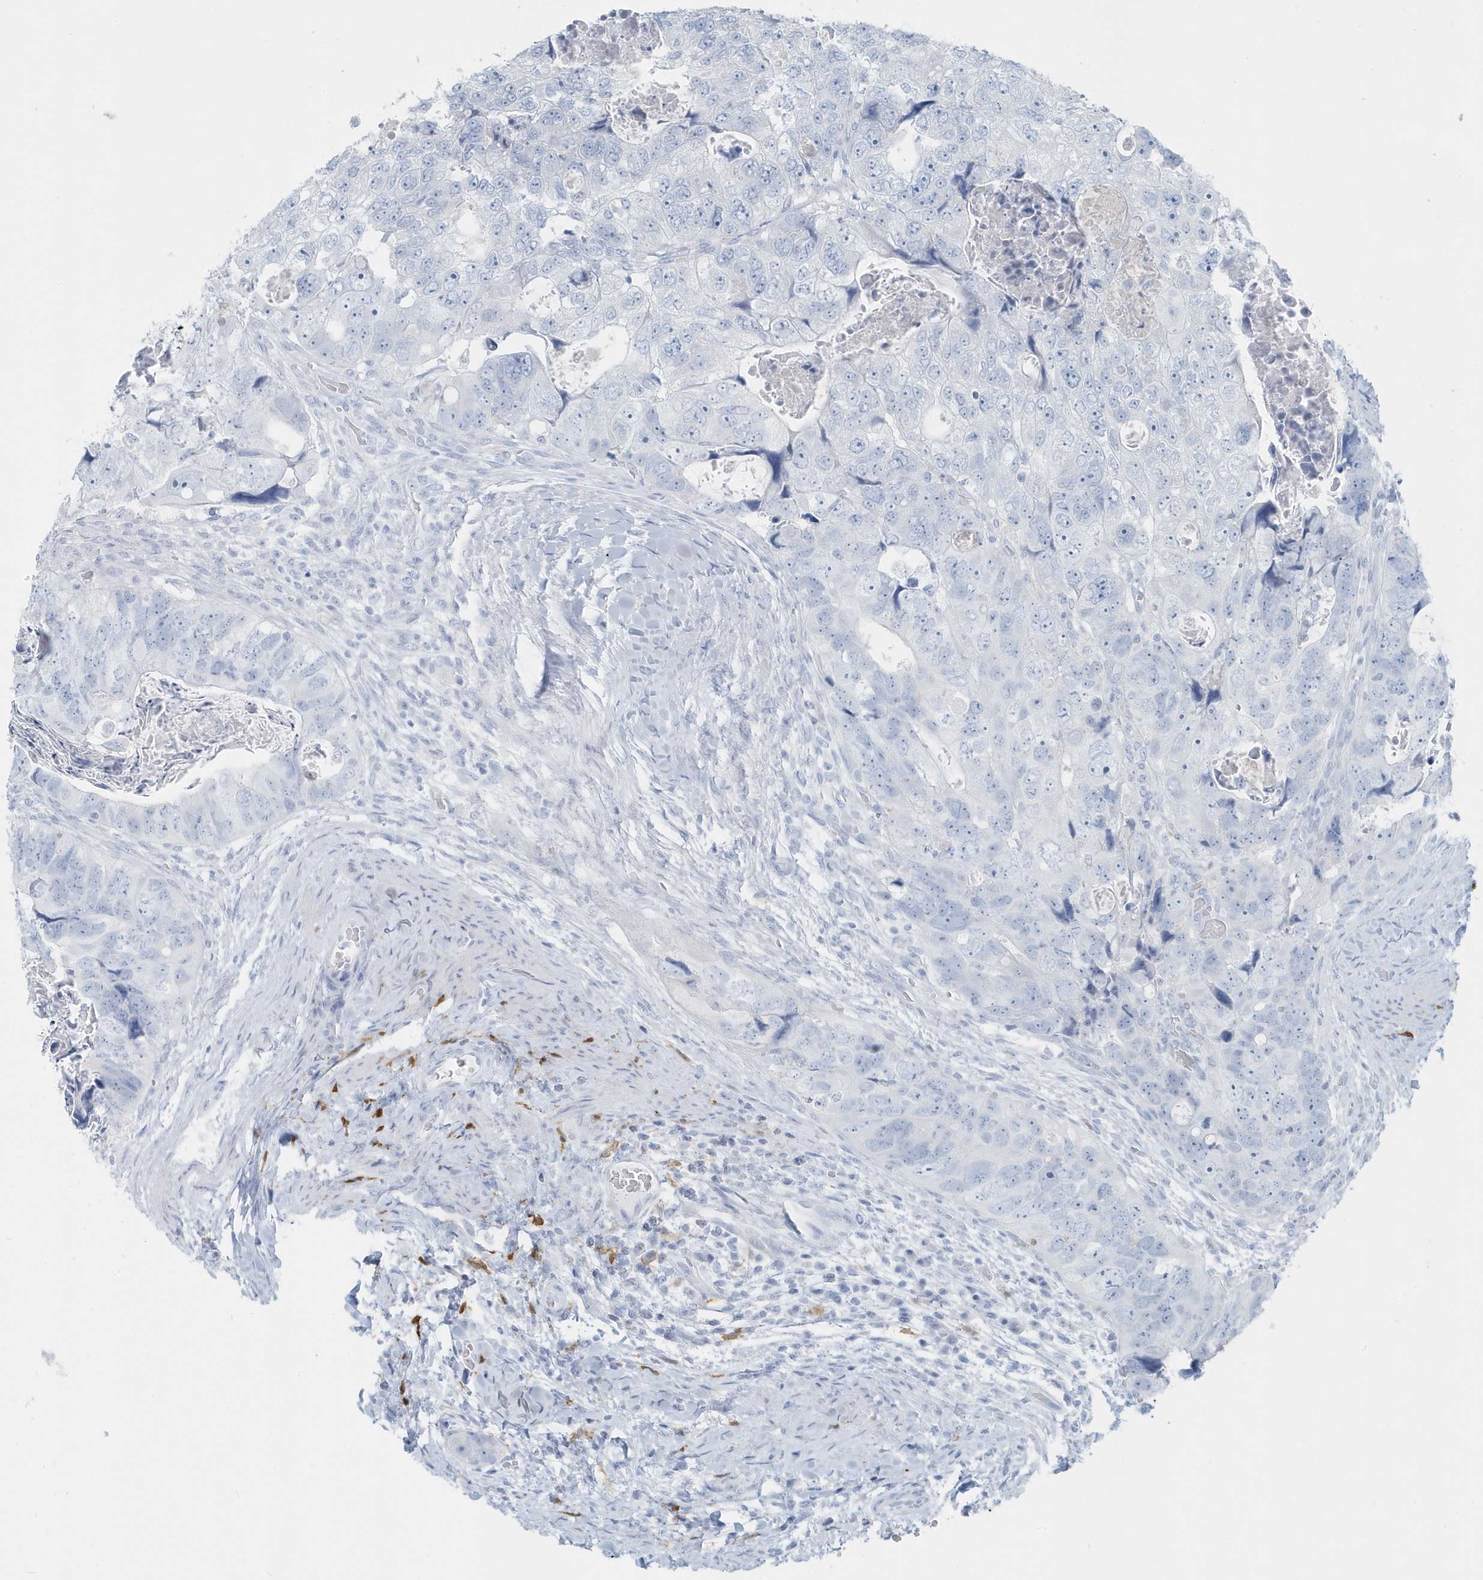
{"staining": {"intensity": "negative", "quantity": "none", "location": "none"}, "tissue": "colorectal cancer", "cell_type": "Tumor cells", "image_type": "cancer", "snomed": [{"axis": "morphology", "description": "Adenocarcinoma, NOS"}, {"axis": "topography", "description": "Rectum"}], "caption": "This histopathology image is of colorectal cancer (adenocarcinoma) stained with IHC to label a protein in brown with the nuclei are counter-stained blue. There is no expression in tumor cells.", "gene": "FAM98A", "patient": {"sex": "male", "age": 59}}